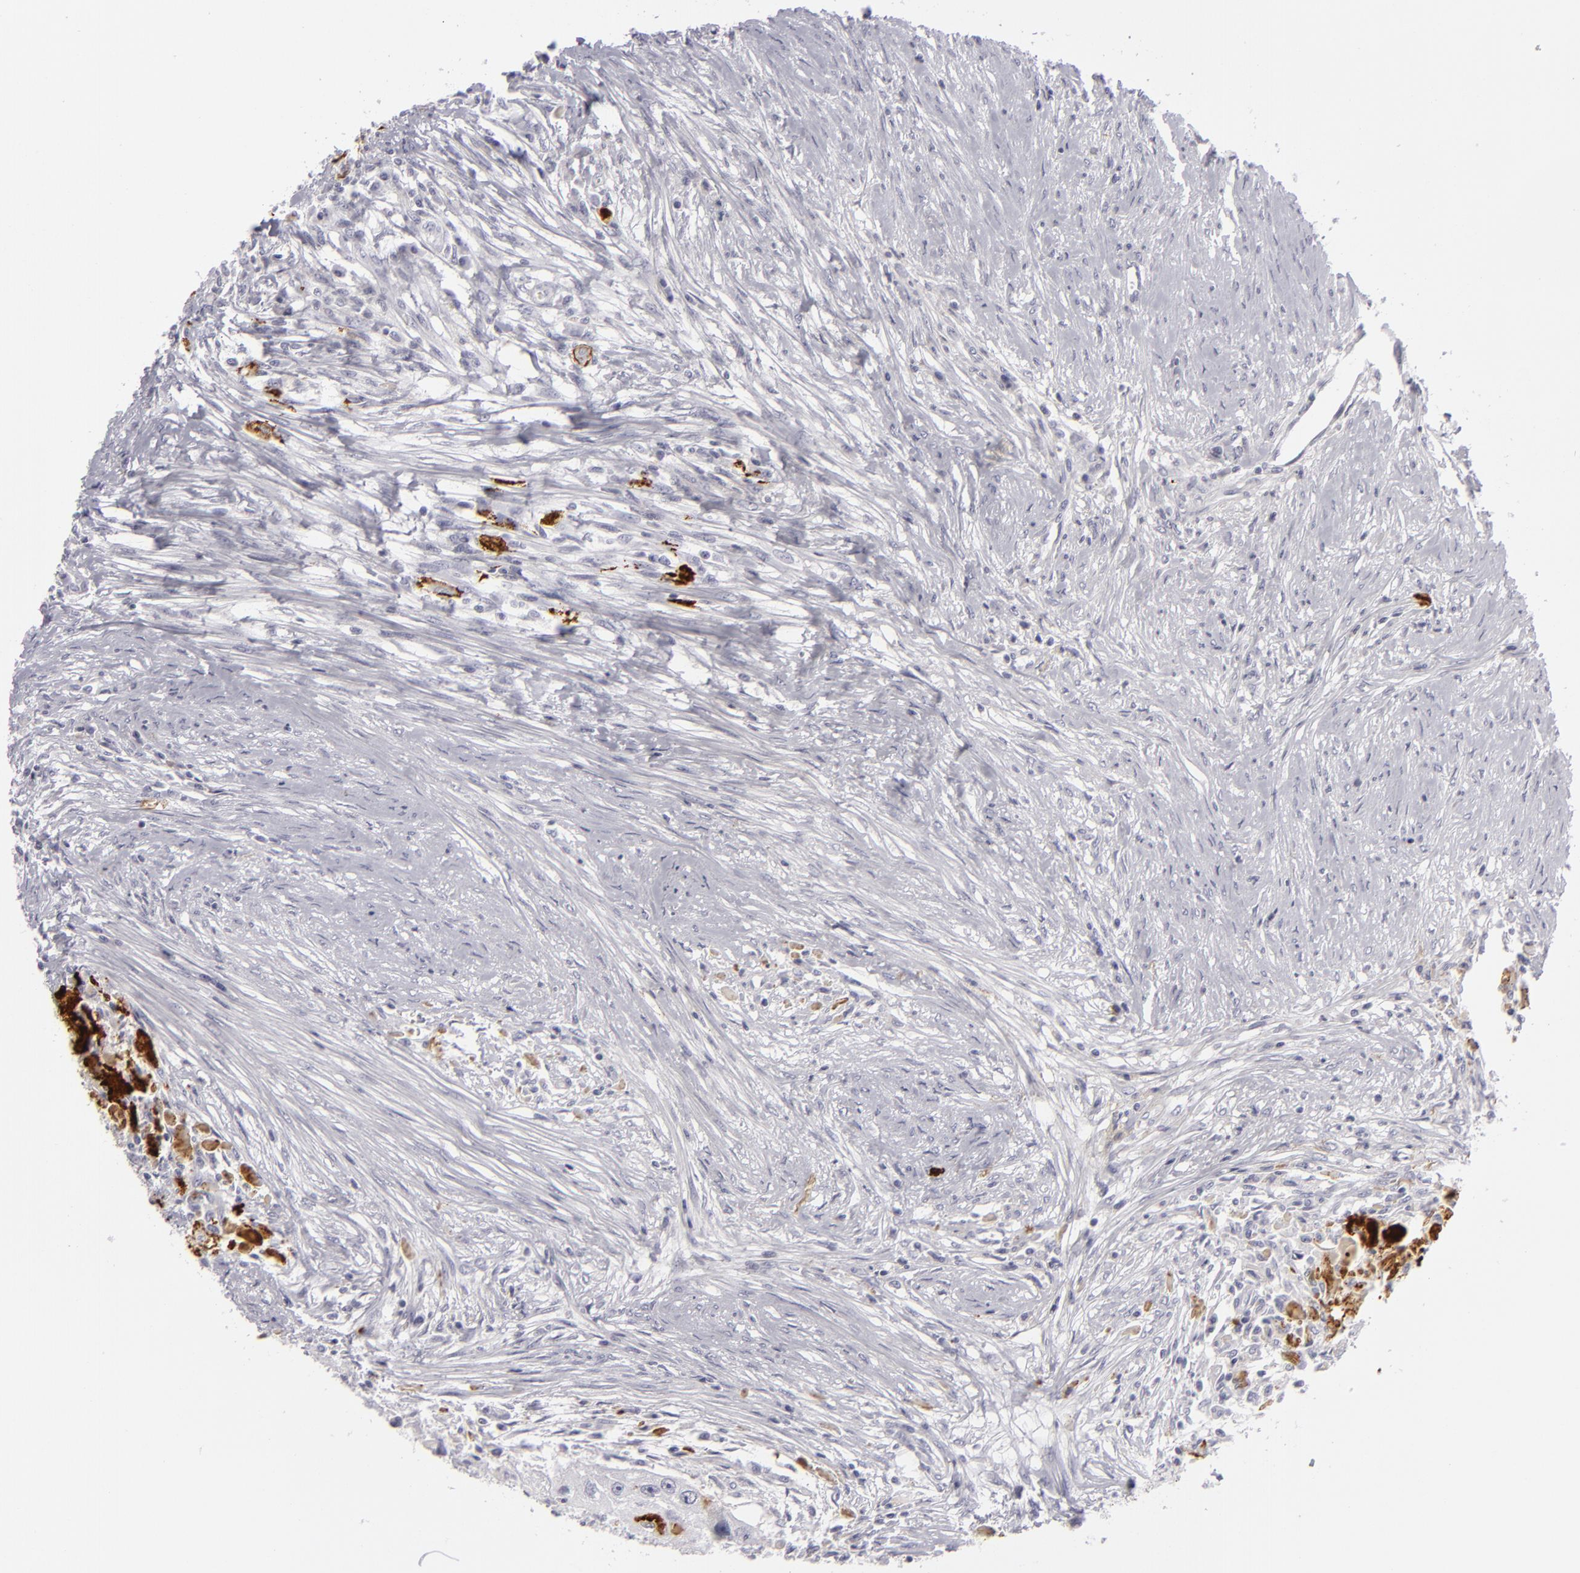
{"staining": {"intensity": "negative", "quantity": "none", "location": "none"}, "tissue": "head and neck cancer", "cell_type": "Tumor cells", "image_type": "cancer", "snomed": [{"axis": "morphology", "description": "Squamous cell carcinoma, NOS"}, {"axis": "topography", "description": "Head-Neck"}], "caption": "DAB immunohistochemical staining of squamous cell carcinoma (head and neck) exhibits no significant positivity in tumor cells.", "gene": "C9", "patient": {"sex": "male", "age": 64}}